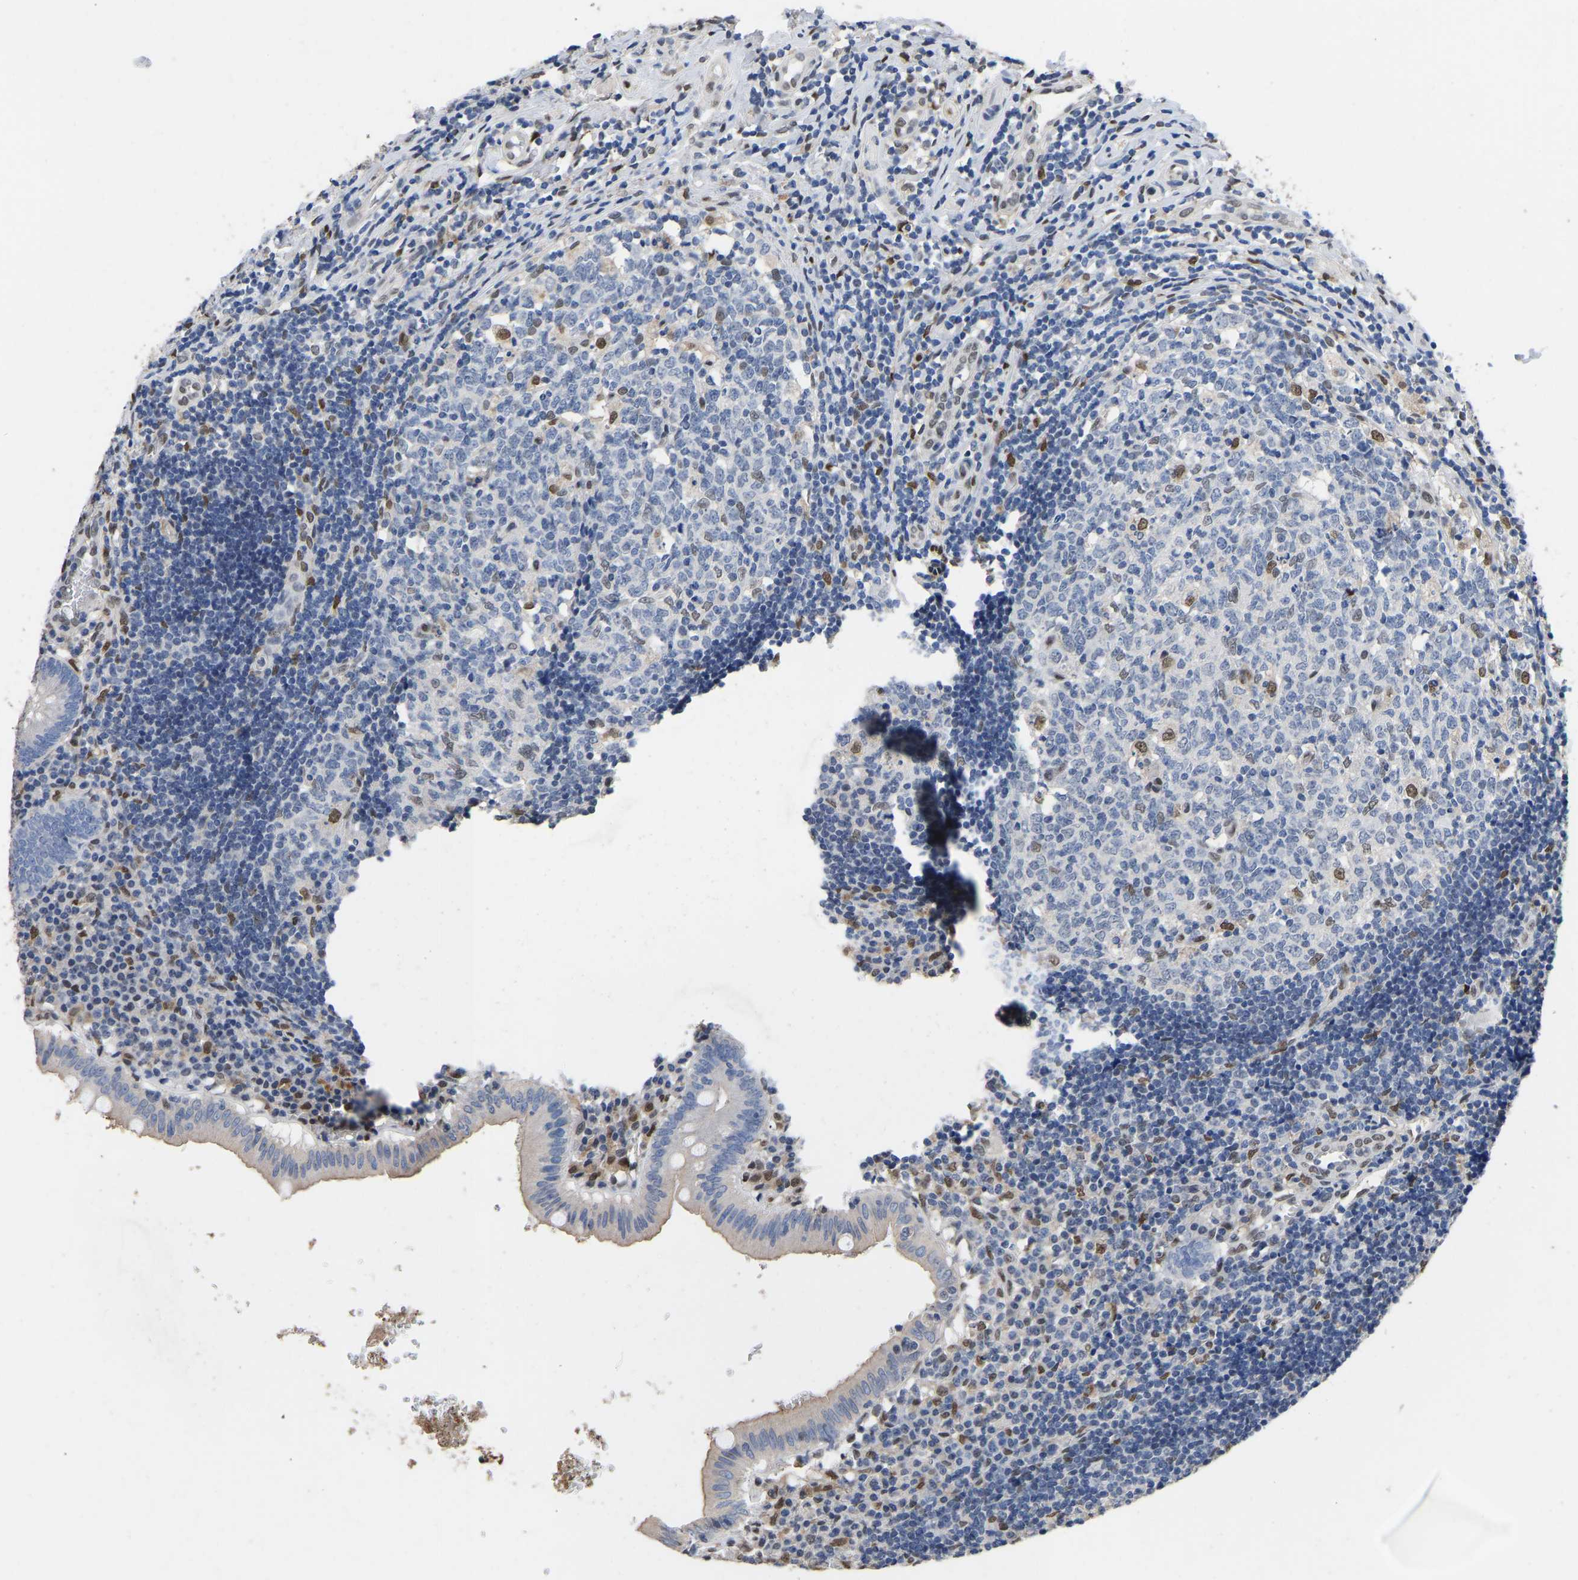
{"staining": {"intensity": "weak", "quantity": "<25%", "location": "cytoplasmic/membranous"}, "tissue": "appendix", "cell_type": "Glandular cells", "image_type": "normal", "snomed": [{"axis": "morphology", "description": "Normal tissue, NOS"}, {"axis": "topography", "description": "Appendix"}], "caption": "Benign appendix was stained to show a protein in brown. There is no significant expression in glandular cells.", "gene": "QKI", "patient": {"sex": "male", "age": 8}}